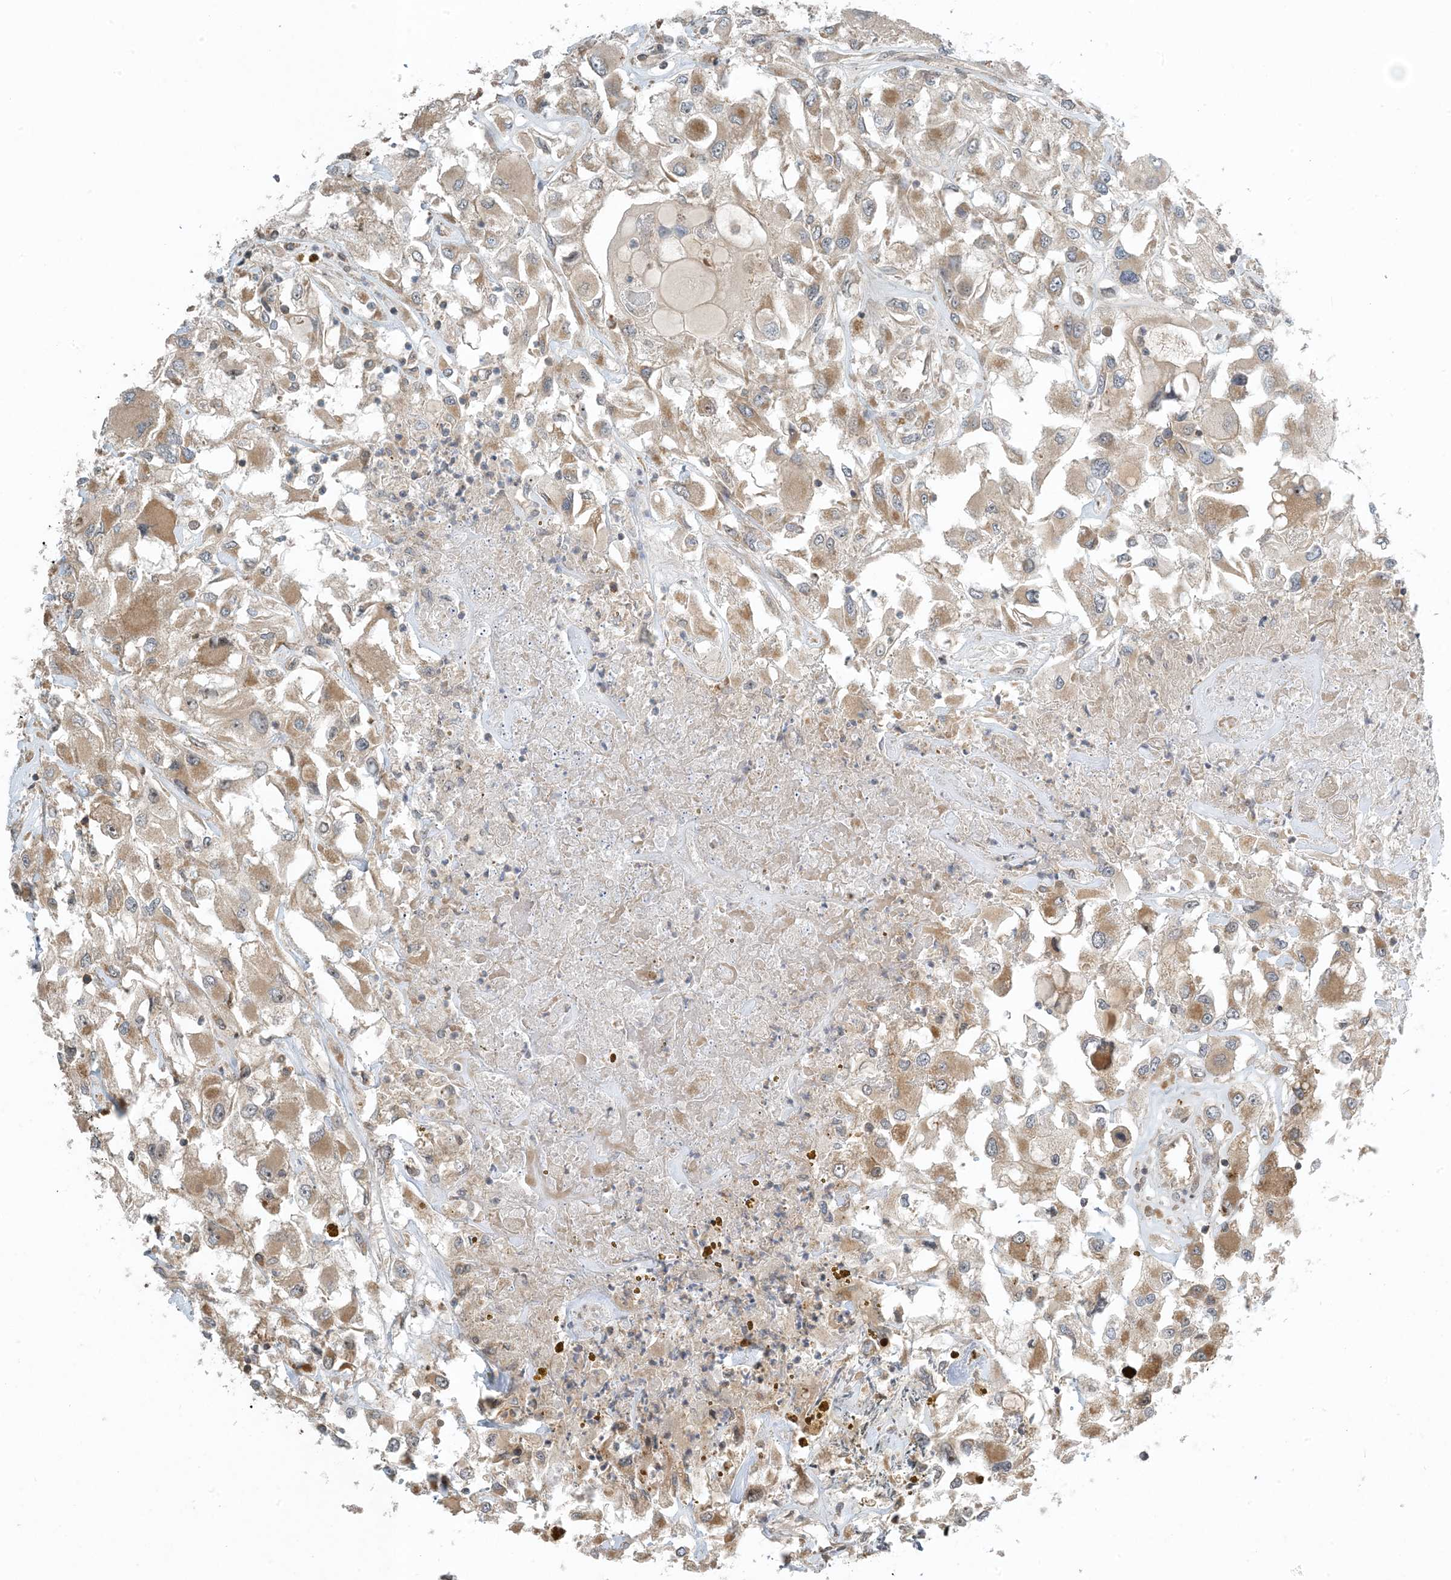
{"staining": {"intensity": "moderate", "quantity": ">75%", "location": "cytoplasmic/membranous"}, "tissue": "renal cancer", "cell_type": "Tumor cells", "image_type": "cancer", "snomed": [{"axis": "morphology", "description": "Adenocarcinoma, NOS"}, {"axis": "topography", "description": "Kidney"}], "caption": "A photomicrograph of human adenocarcinoma (renal) stained for a protein demonstrates moderate cytoplasmic/membranous brown staining in tumor cells.", "gene": "ZBTB3", "patient": {"sex": "female", "age": 52}}